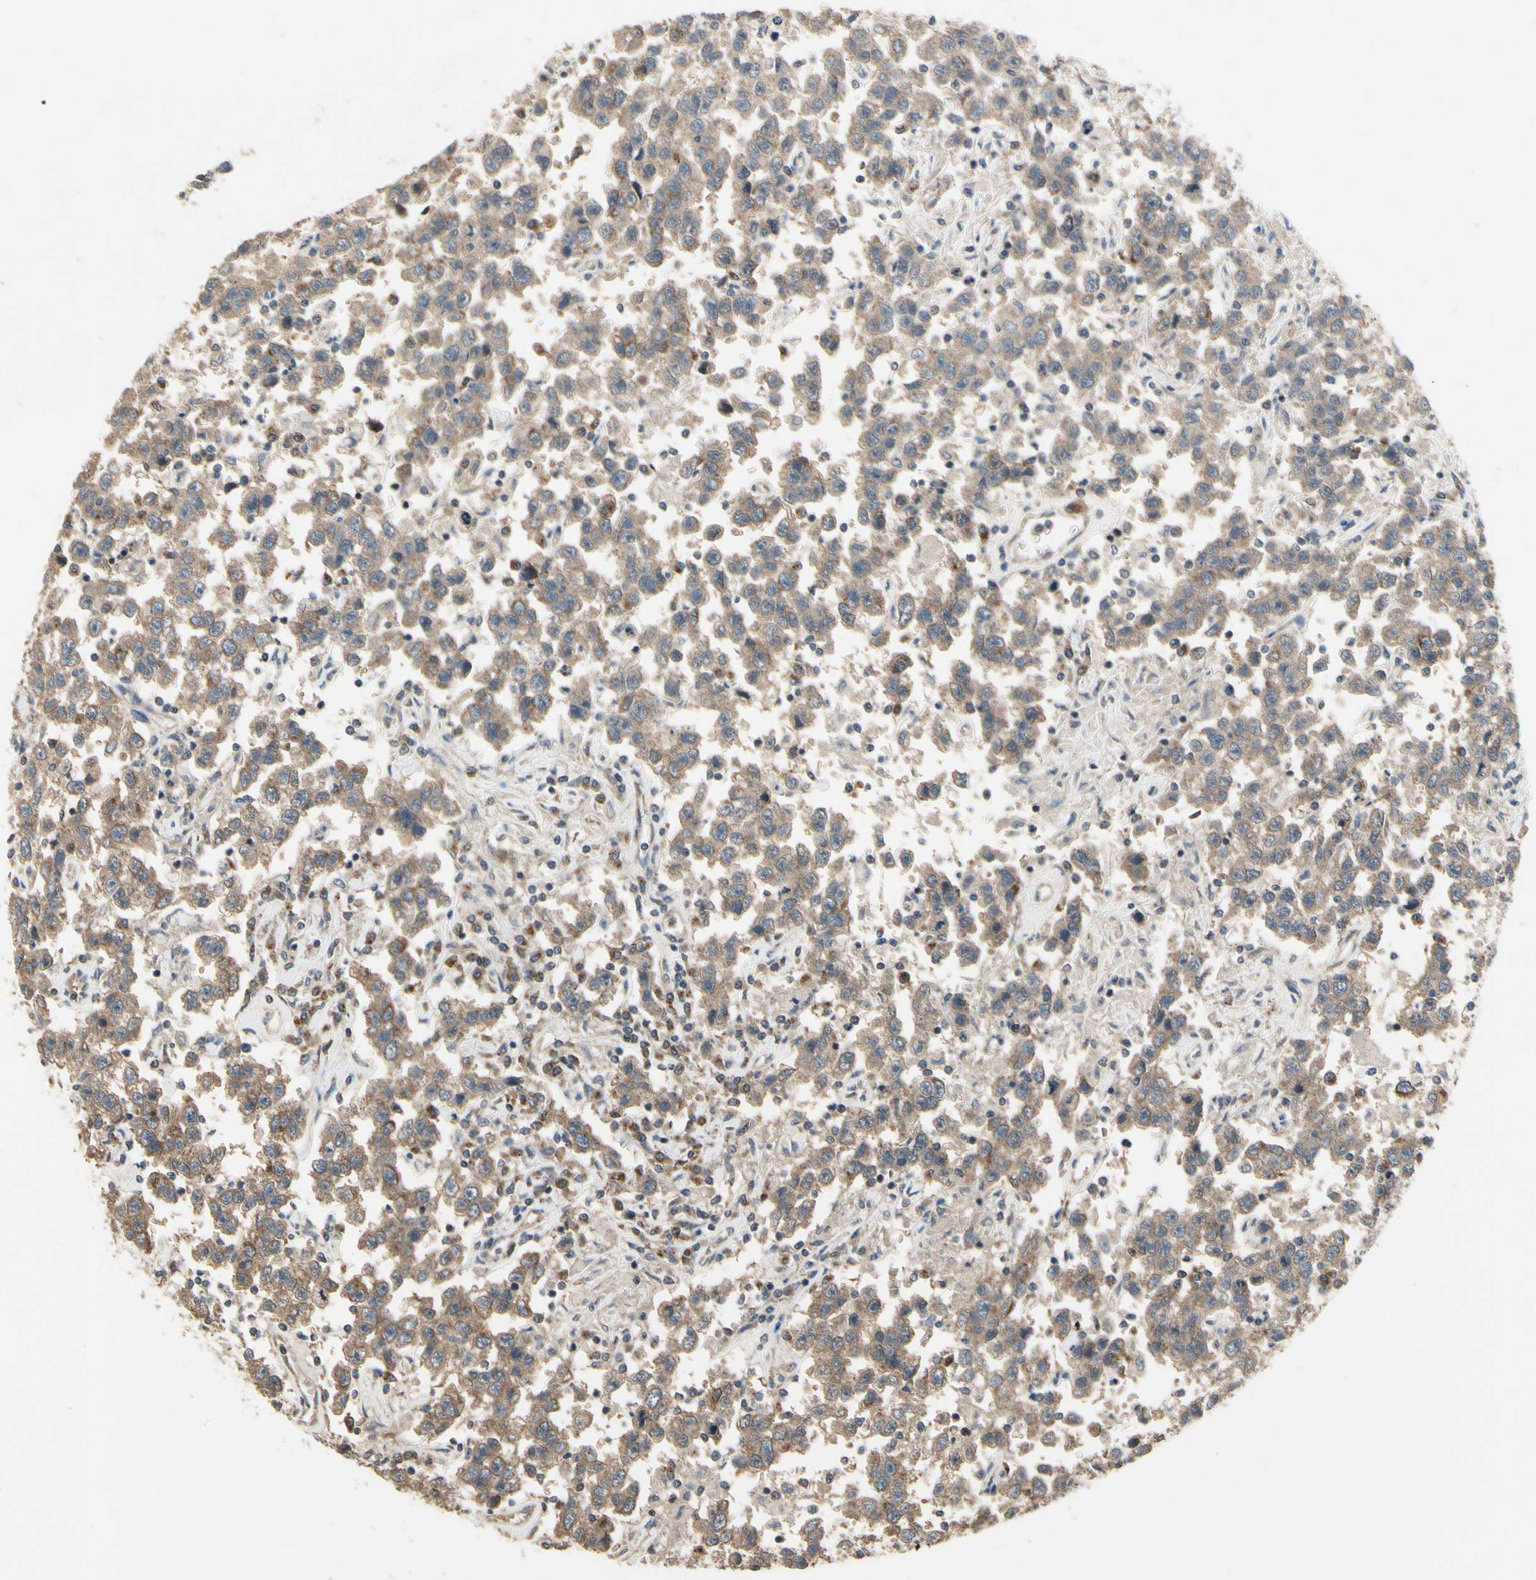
{"staining": {"intensity": "weak", "quantity": "25%-75%", "location": "cytoplasmic/membranous"}, "tissue": "testis cancer", "cell_type": "Tumor cells", "image_type": "cancer", "snomed": [{"axis": "morphology", "description": "Seminoma, NOS"}, {"axis": "topography", "description": "Testis"}], "caption": "IHC of testis cancer (seminoma) reveals low levels of weak cytoplasmic/membranous positivity in approximately 25%-75% of tumor cells.", "gene": "CGREF1", "patient": {"sex": "male", "age": 41}}